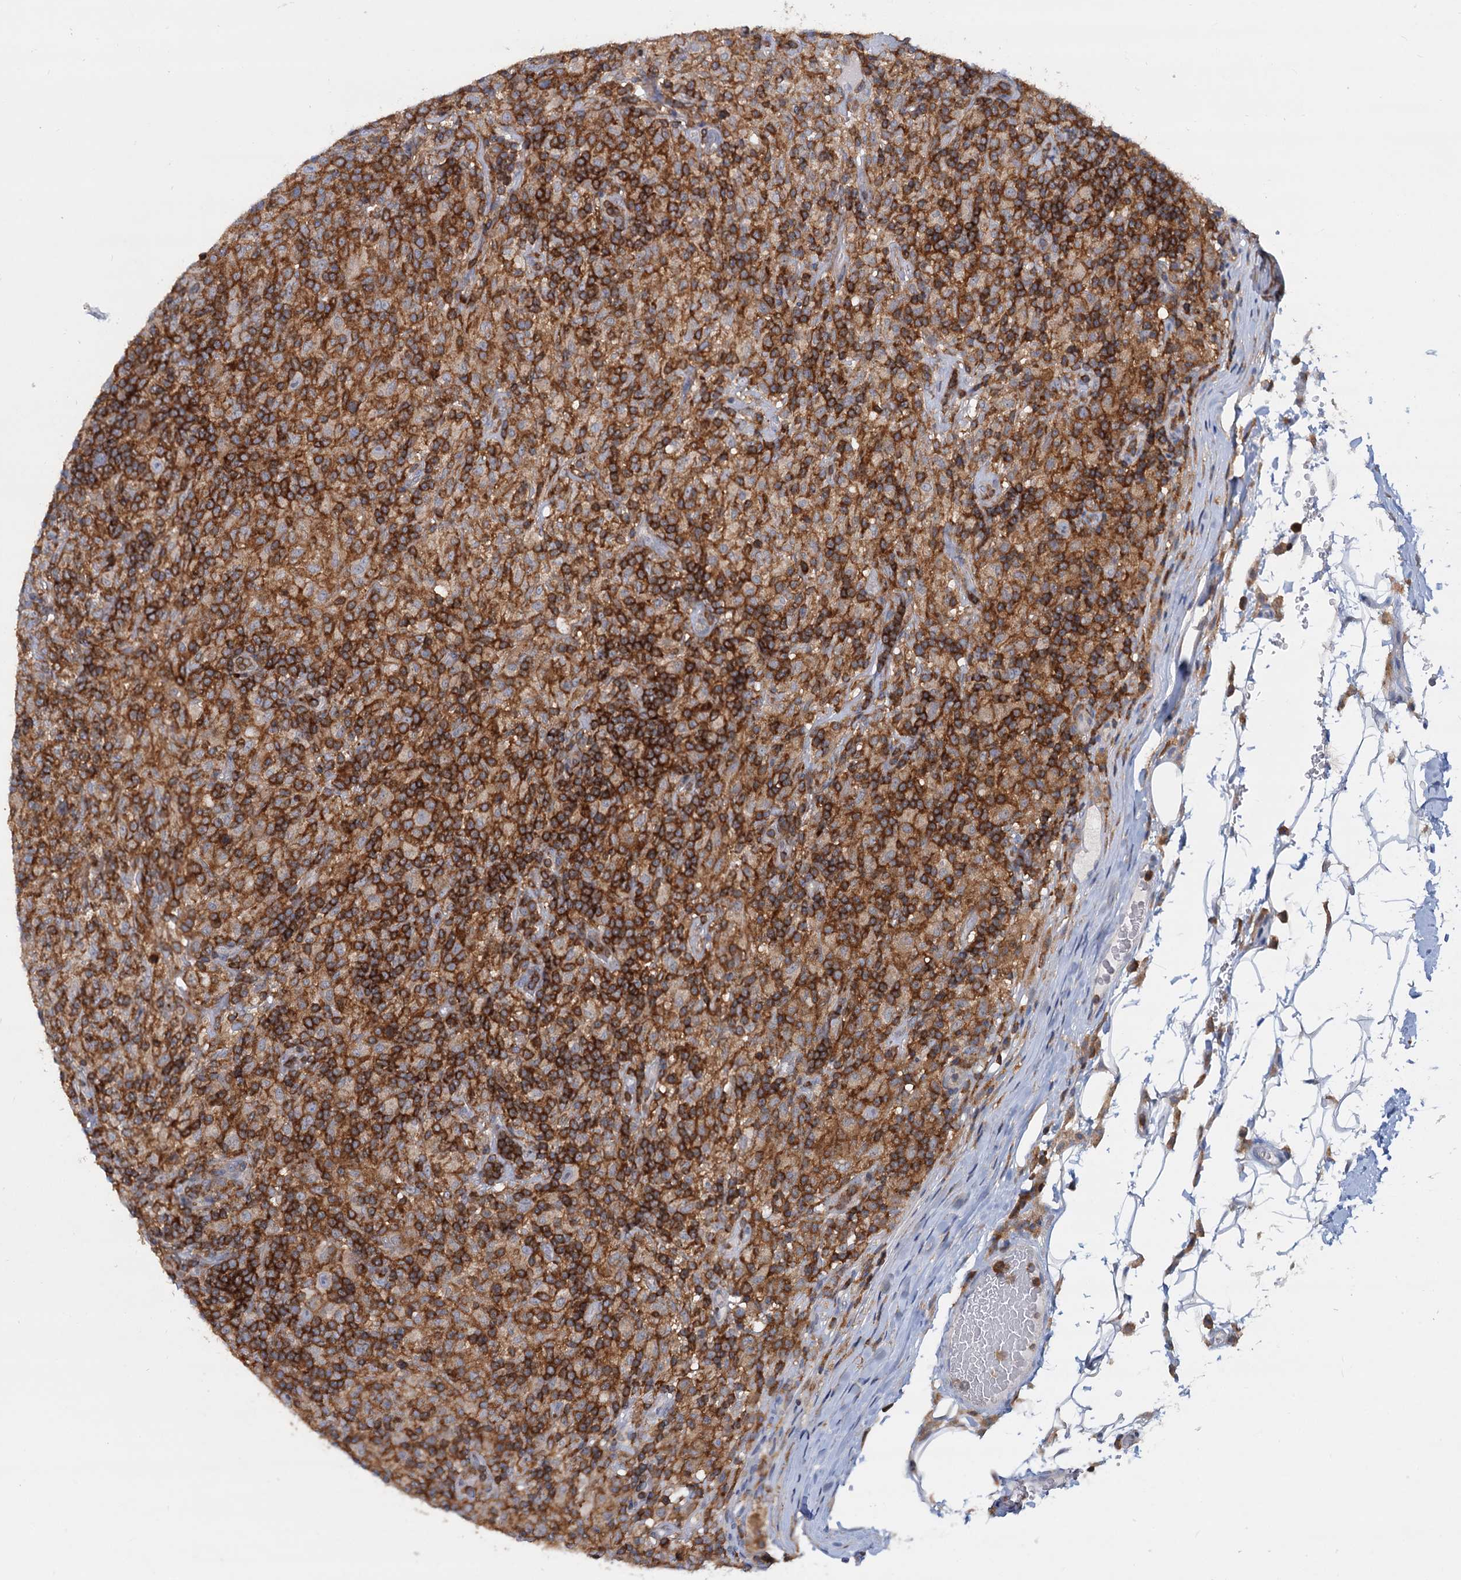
{"staining": {"intensity": "negative", "quantity": "none", "location": "none"}, "tissue": "lymphoma", "cell_type": "Tumor cells", "image_type": "cancer", "snomed": [{"axis": "morphology", "description": "Hodgkin's disease, NOS"}, {"axis": "topography", "description": "Lymph node"}], "caption": "Immunohistochemical staining of lymphoma demonstrates no significant staining in tumor cells. (DAB (3,3'-diaminobenzidine) immunohistochemistry, high magnification).", "gene": "LRCH4", "patient": {"sex": "male", "age": 70}}